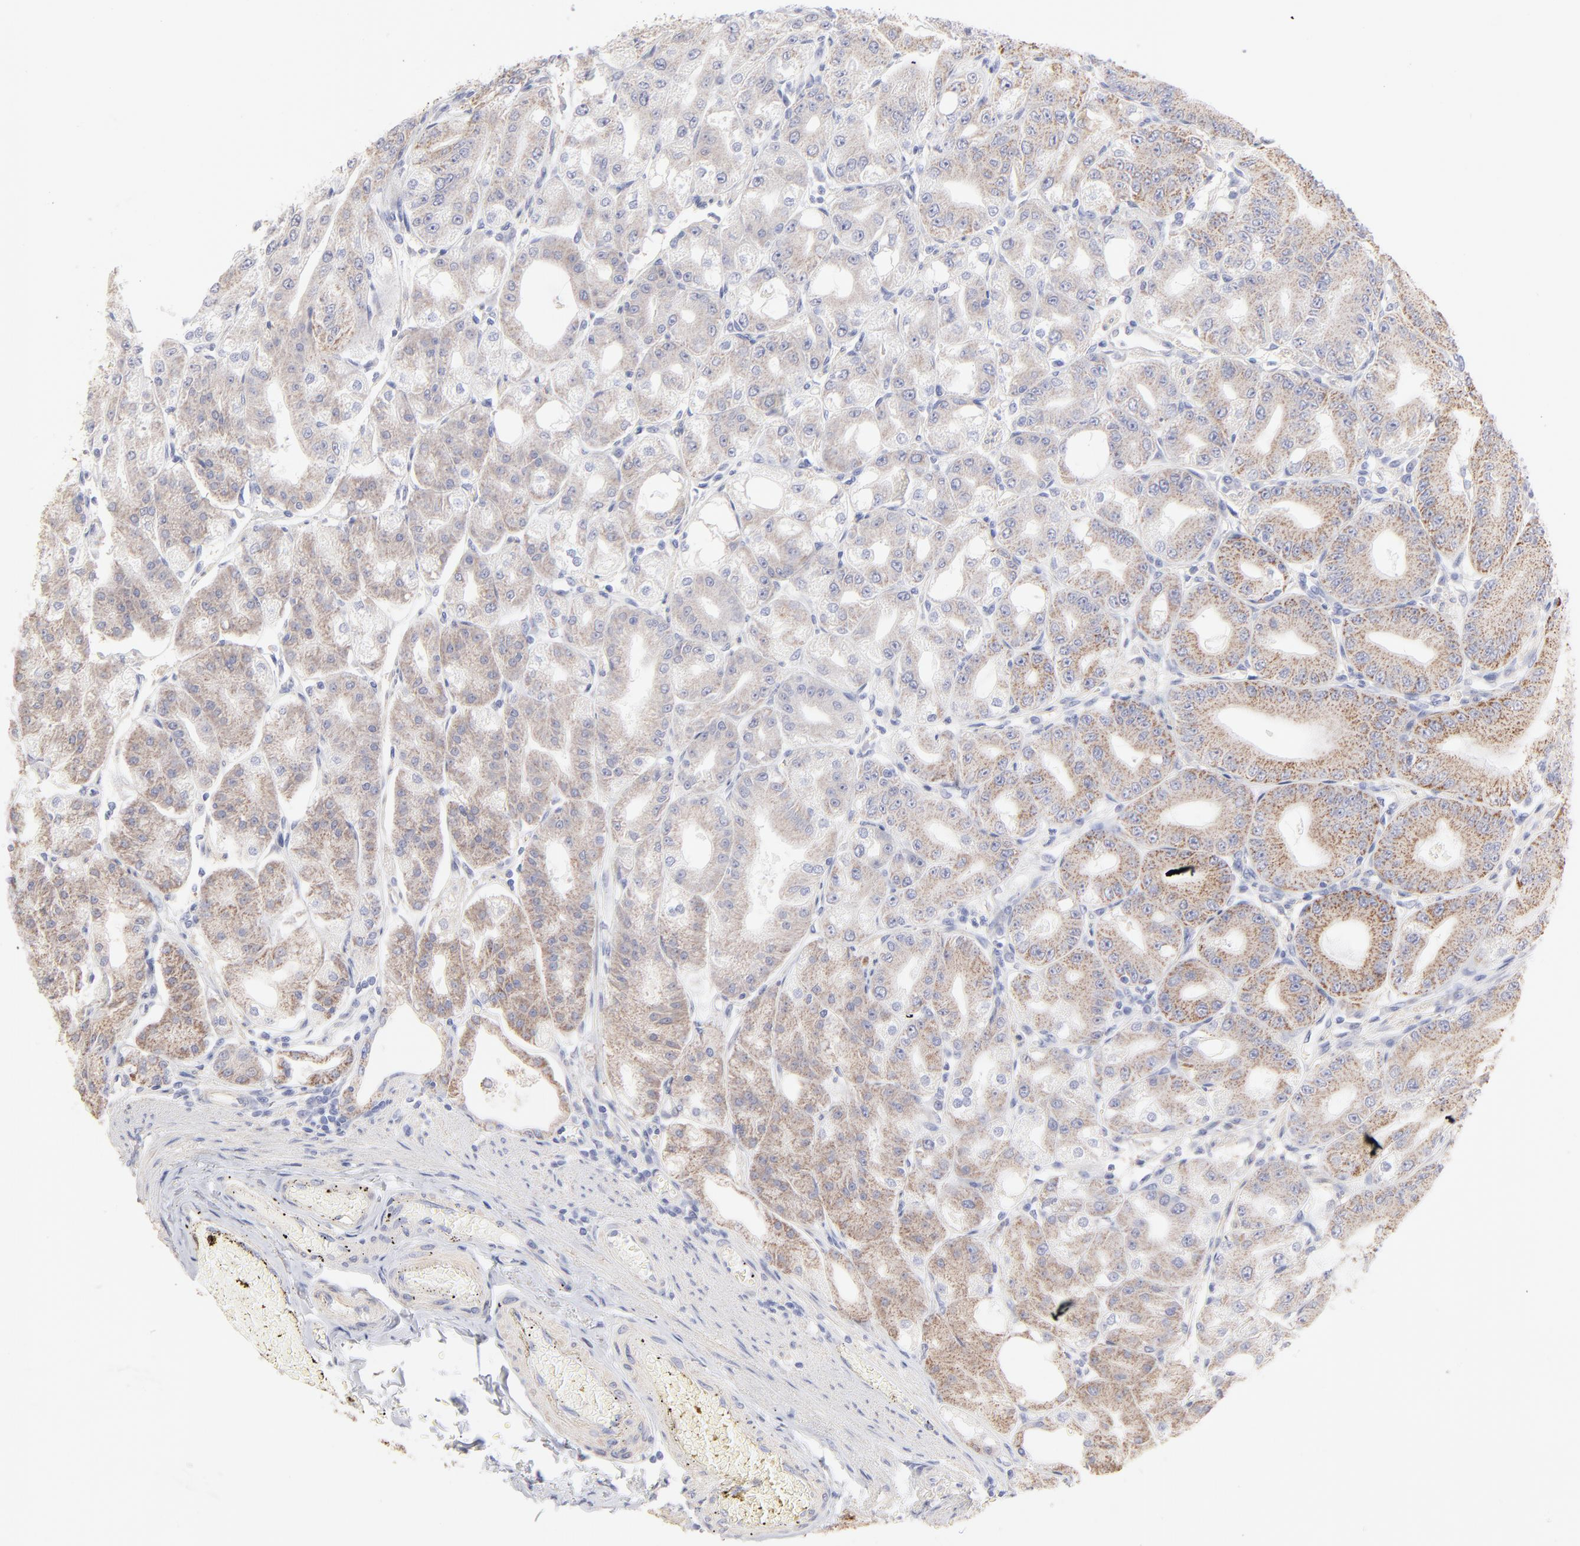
{"staining": {"intensity": "moderate", "quantity": ">75%", "location": "cytoplasmic/membranous"}, "tissue": "stomach", "cell_type": "Glandular cells", "image_type": "normal", "snomed": [{"axis": "morphology", "description": "Normal tissue, NOS"}, {"axis": "topography", "description": "Stomach, lower"}], "caption": "Immunohistochemistry (DAB (3,3'-diaminobenzidine)) staining of benign stomach exhibits moderate cytoplasmic/membranous protein positivity in approximately >75% of glandular cells. Immunohistochemistry (ihc) stains the protein of interest in brown and the nuclei are stained blue.", "gene": "TST", "patient": {"sex": "male", "age": 71}}